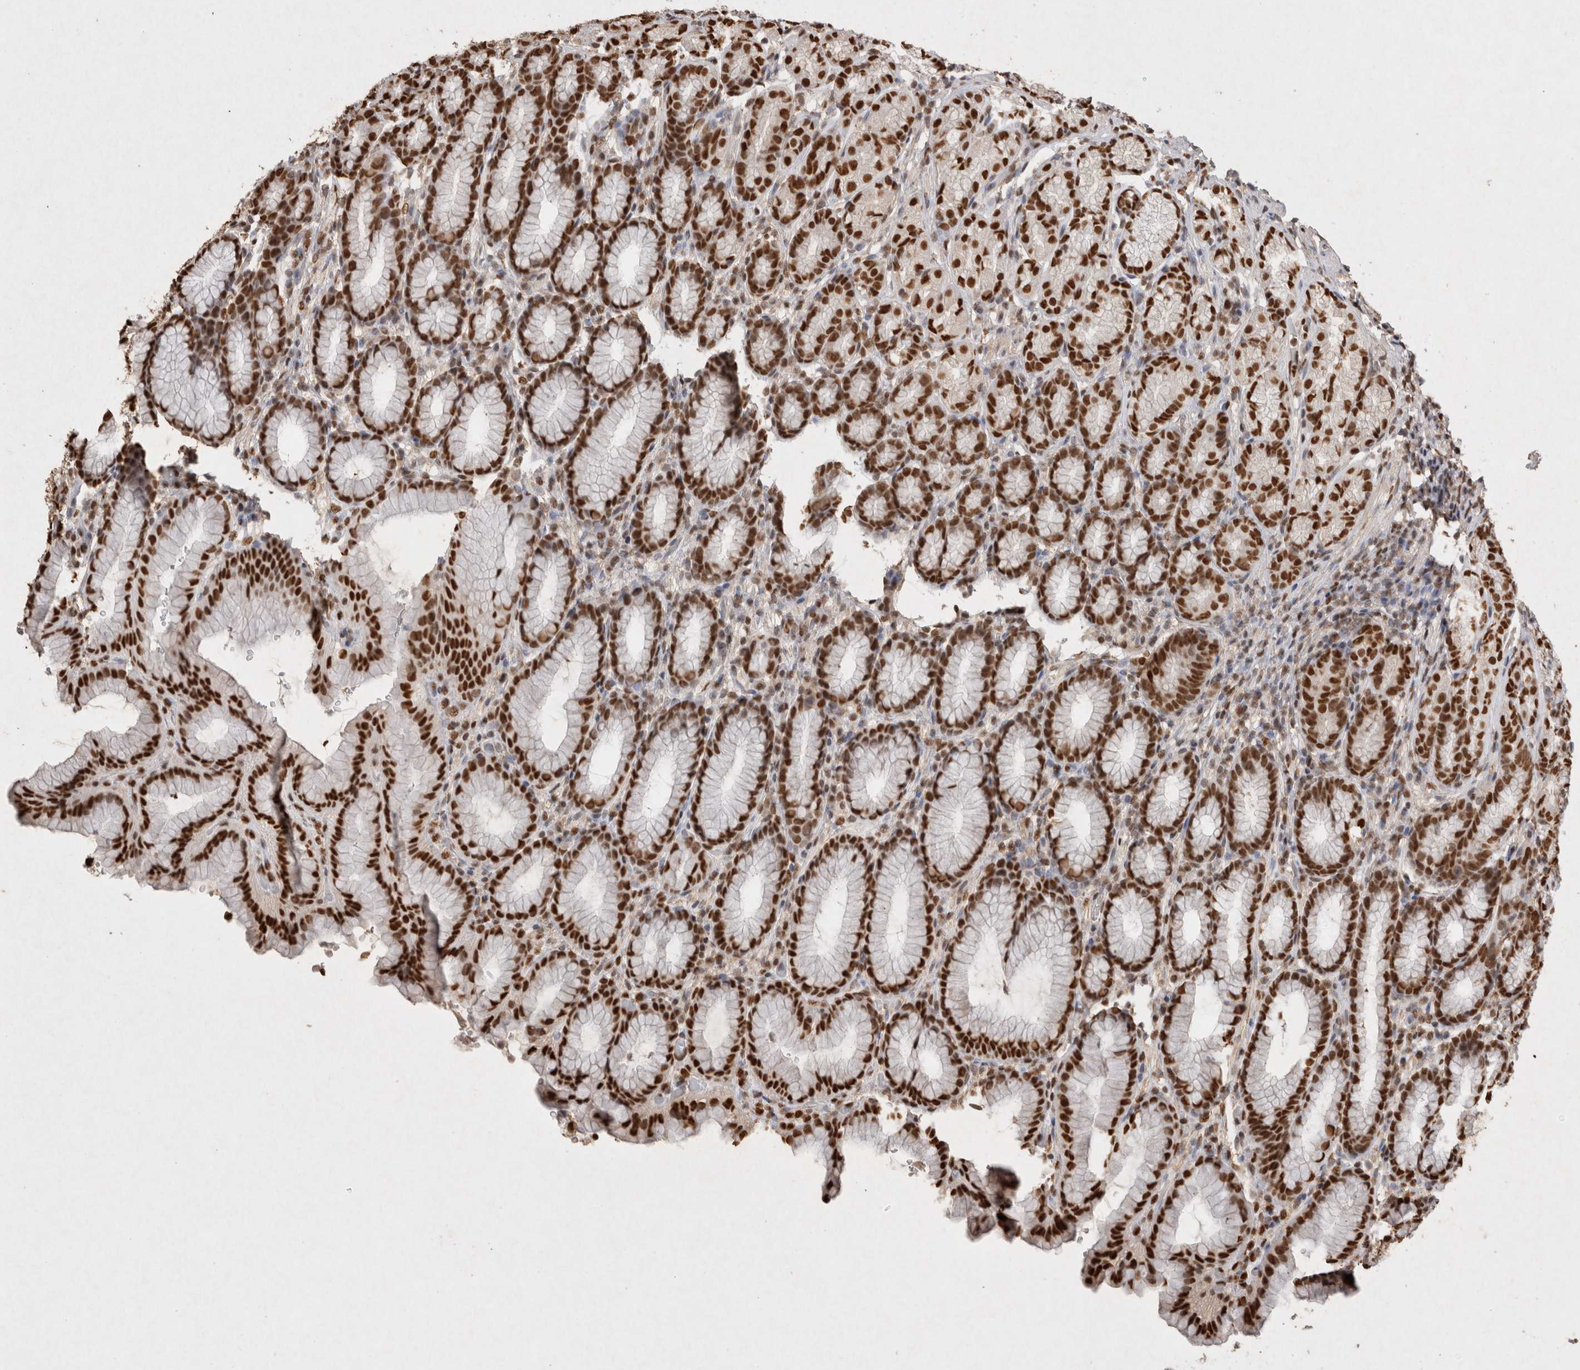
{"staining": {"intensity": "strong", "quantity": ">75%", "location": "nuclear"}, "tissue": "stomach", "cell_type": "Glandular cells", "image_type": "normal", "snomed": [{"axis": "morphology", "description": "Normal tissue, NOS"}, {"axis": "topography", "description": "Stomach"}], "caption": "IHC (DAB) staining of benign stomach demonstrates strong nuclear protein staining in about >75% of glandular cells. The staining is performed using DAB (3,3'-diaminobenzidine) brown chromogen to label protein expression. The nuclei are counter-stained blue using hematoxylin.", "gene": "HDGF", "patient": {"sex": "male", "age": 42}}